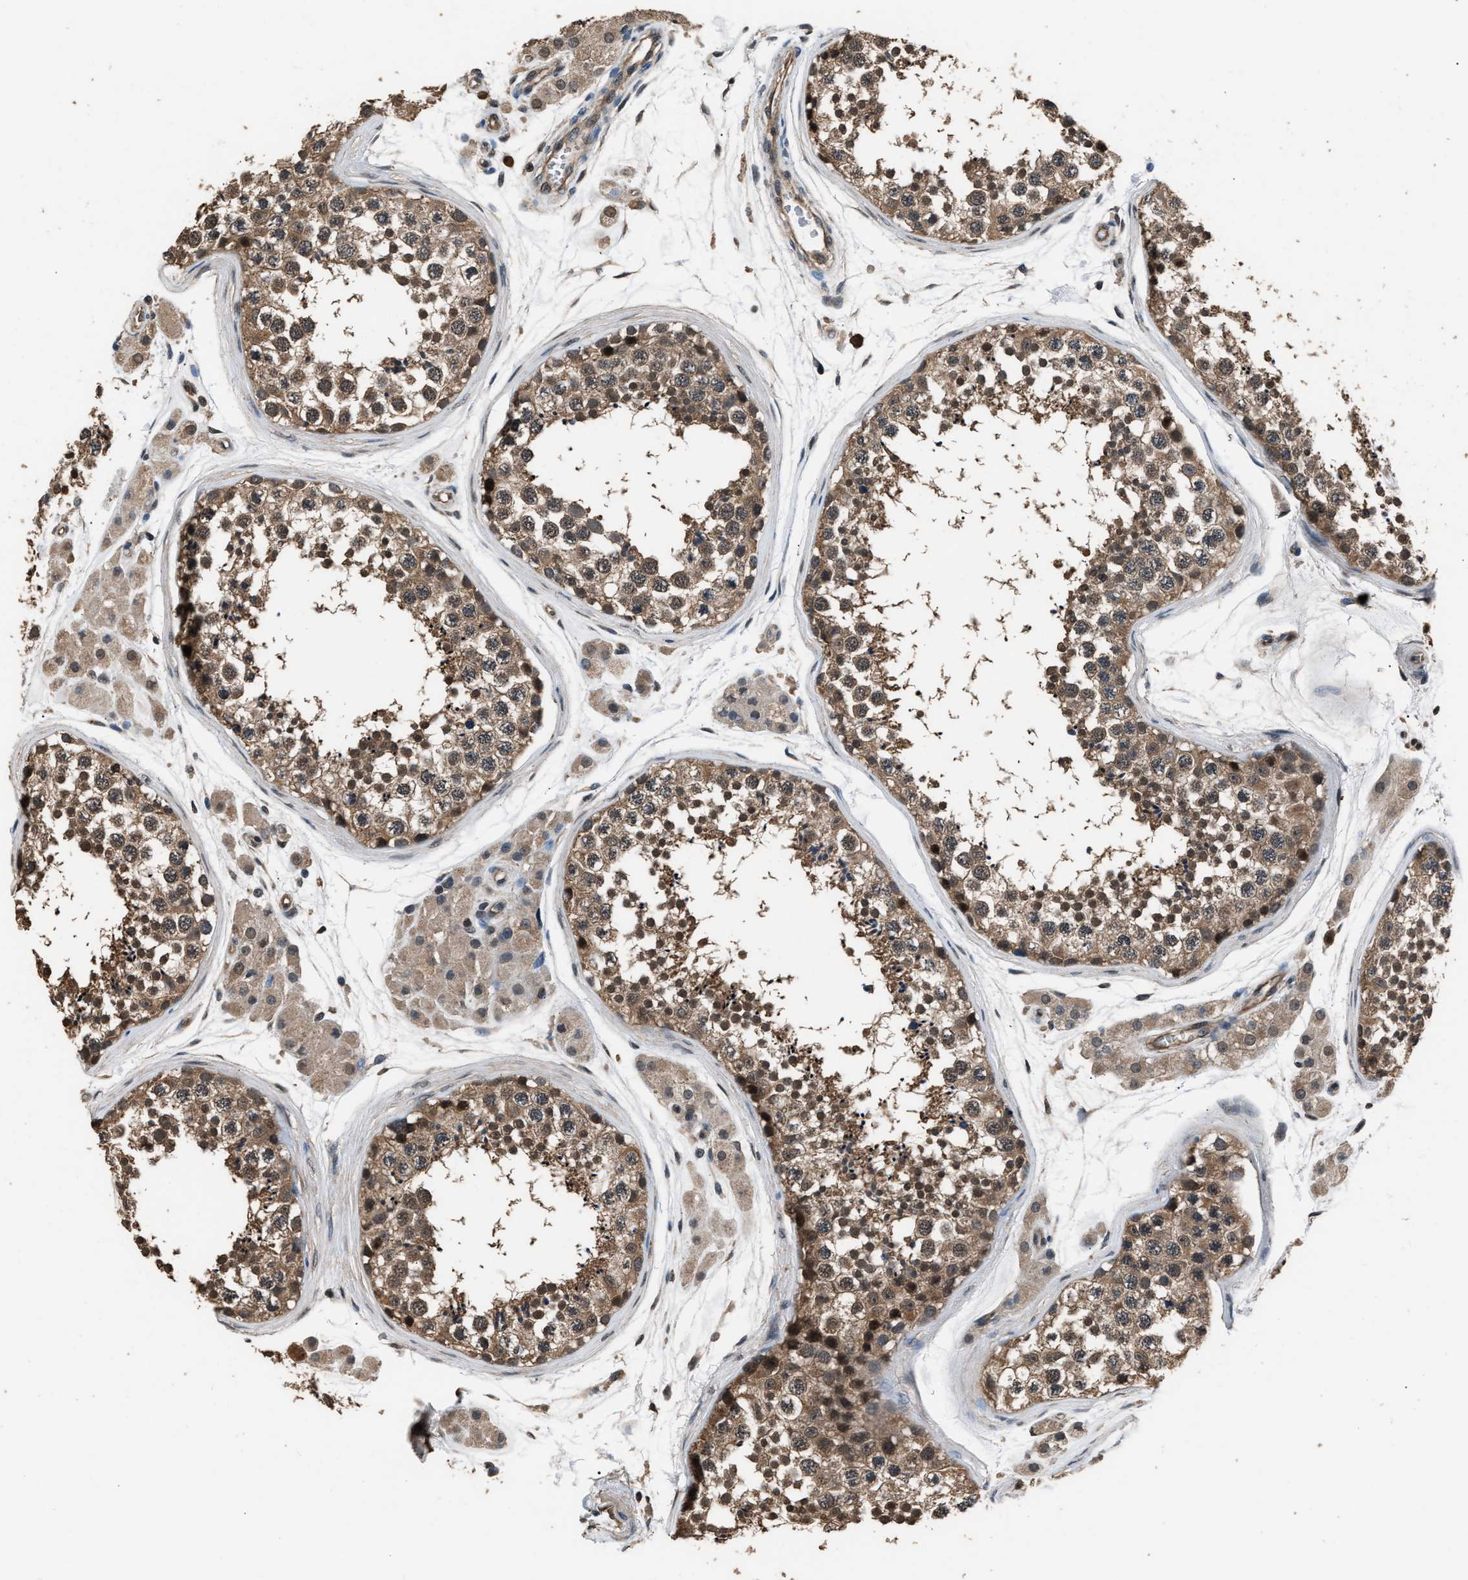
{"staining": {"intensity": "moderate", "quantity": ">75%", "location": "cytoplasmic/membranous,nuclear"}, "tissue": "testis", "cell_type": "Cells in seminiferous ducts", "image_type": "normal", "snomed": [{"axis": "morphology", "description": "Normal tissue, NOS"}, {"axis": "topography", "description": "Testis"}], "caption": "Testis stained with DAB immunohistochemistry (IHC) demonstrates medium levels of moderate cytoplasmic/membranous,nuclear staining in about >75% of cells in seminiferous ducts.", "gene": "DFFA", "patient": {"sex": "male", "age": 56}}